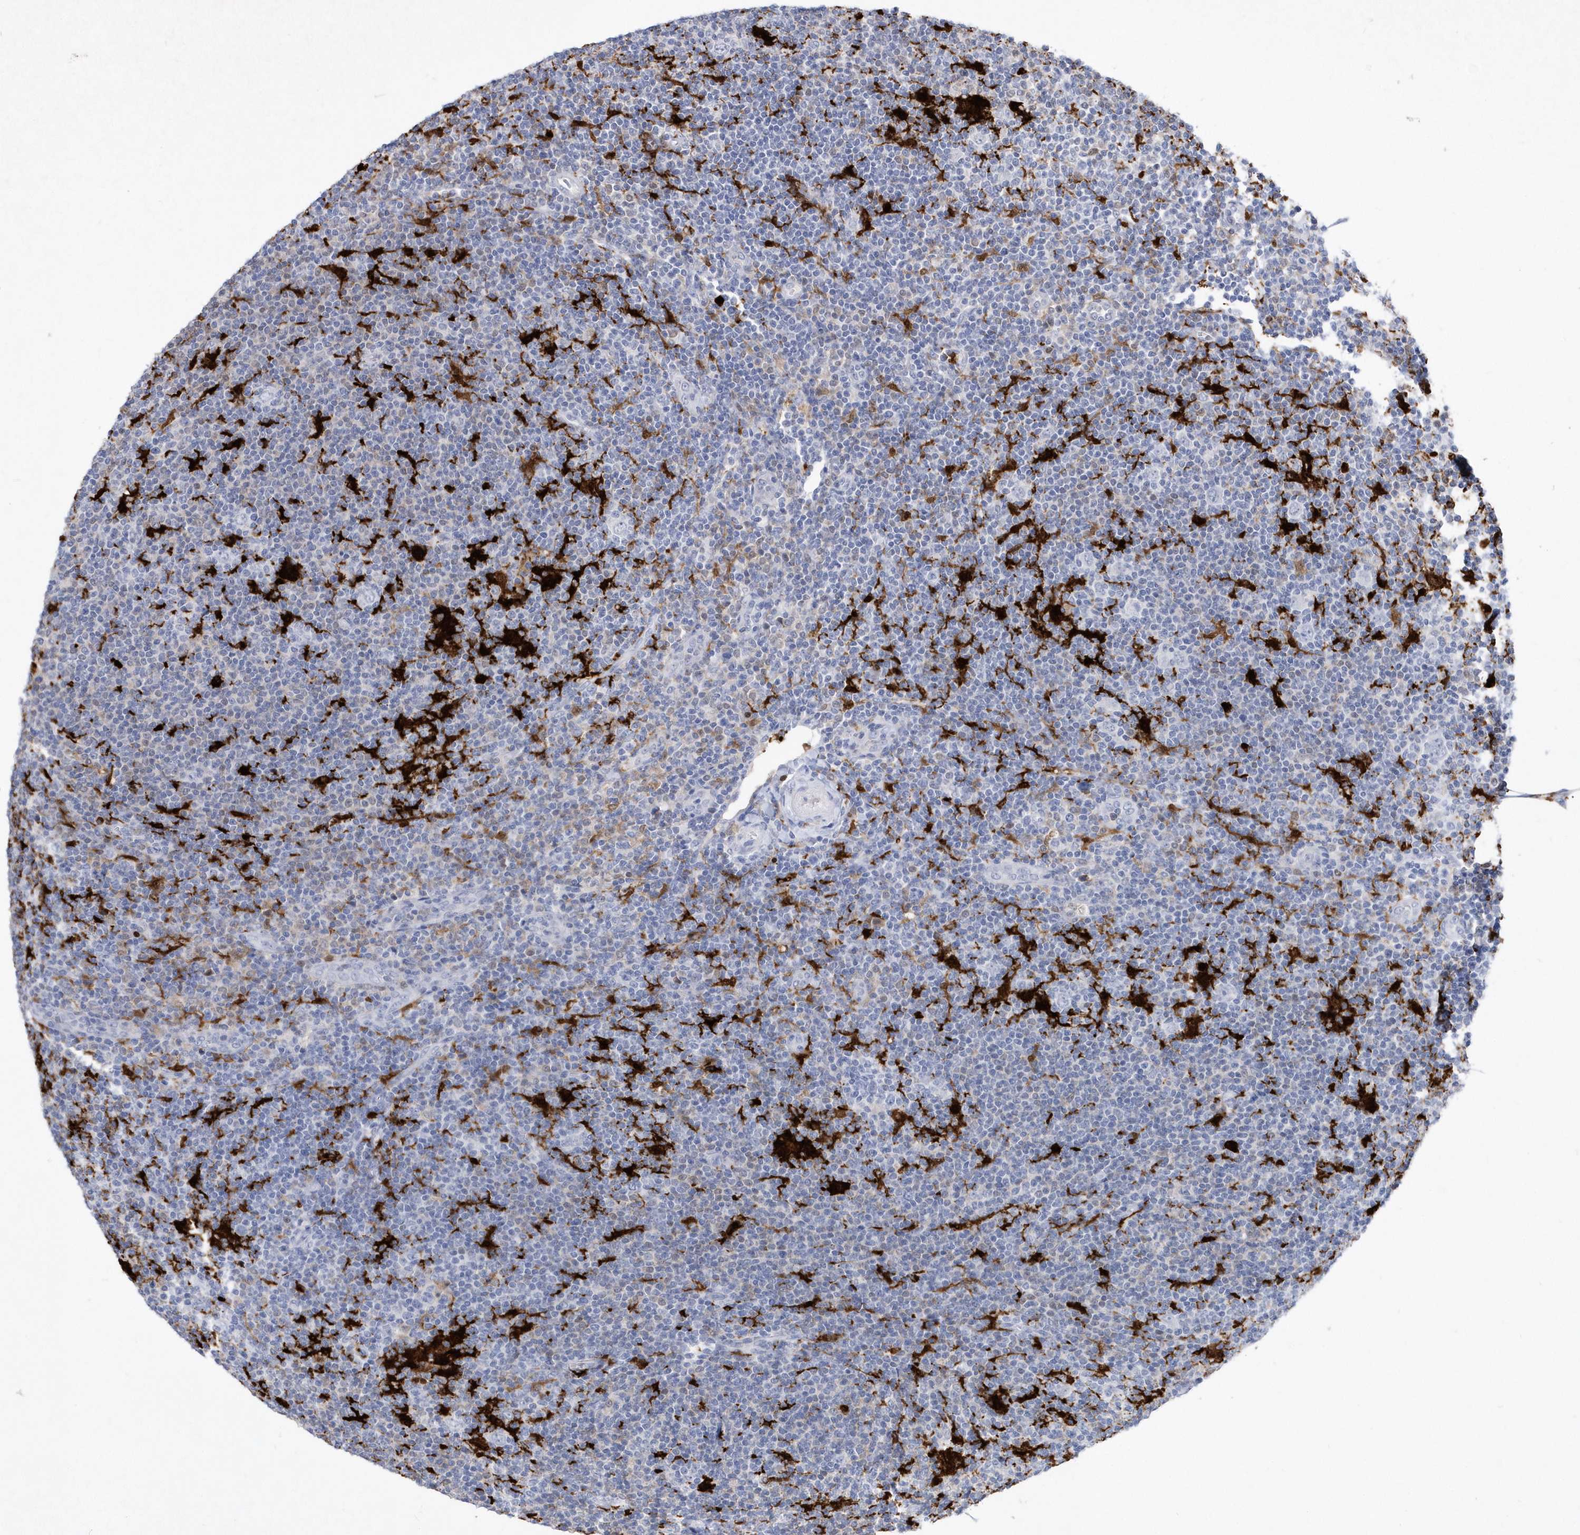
{"staining": {"intensity": "negative", "quantity": "none", "location": "none"}, "tissue": "lymphoma", "cell_type": "Tumor cells", "image_type": "cancer", "snomed": [{"axis": "morphology", "description": "Hodgkin's disease, NOS"}, {"axis": "topography", "description": "Lymph node"}], "caption": "Immunohistochemical staining of human Hodgkin's disease reveals no significant expression in tumor cells. (DAB IHC, high magnification).", "gene": "BHLHA15", "patient": {"sex": "female", "age": 57}}